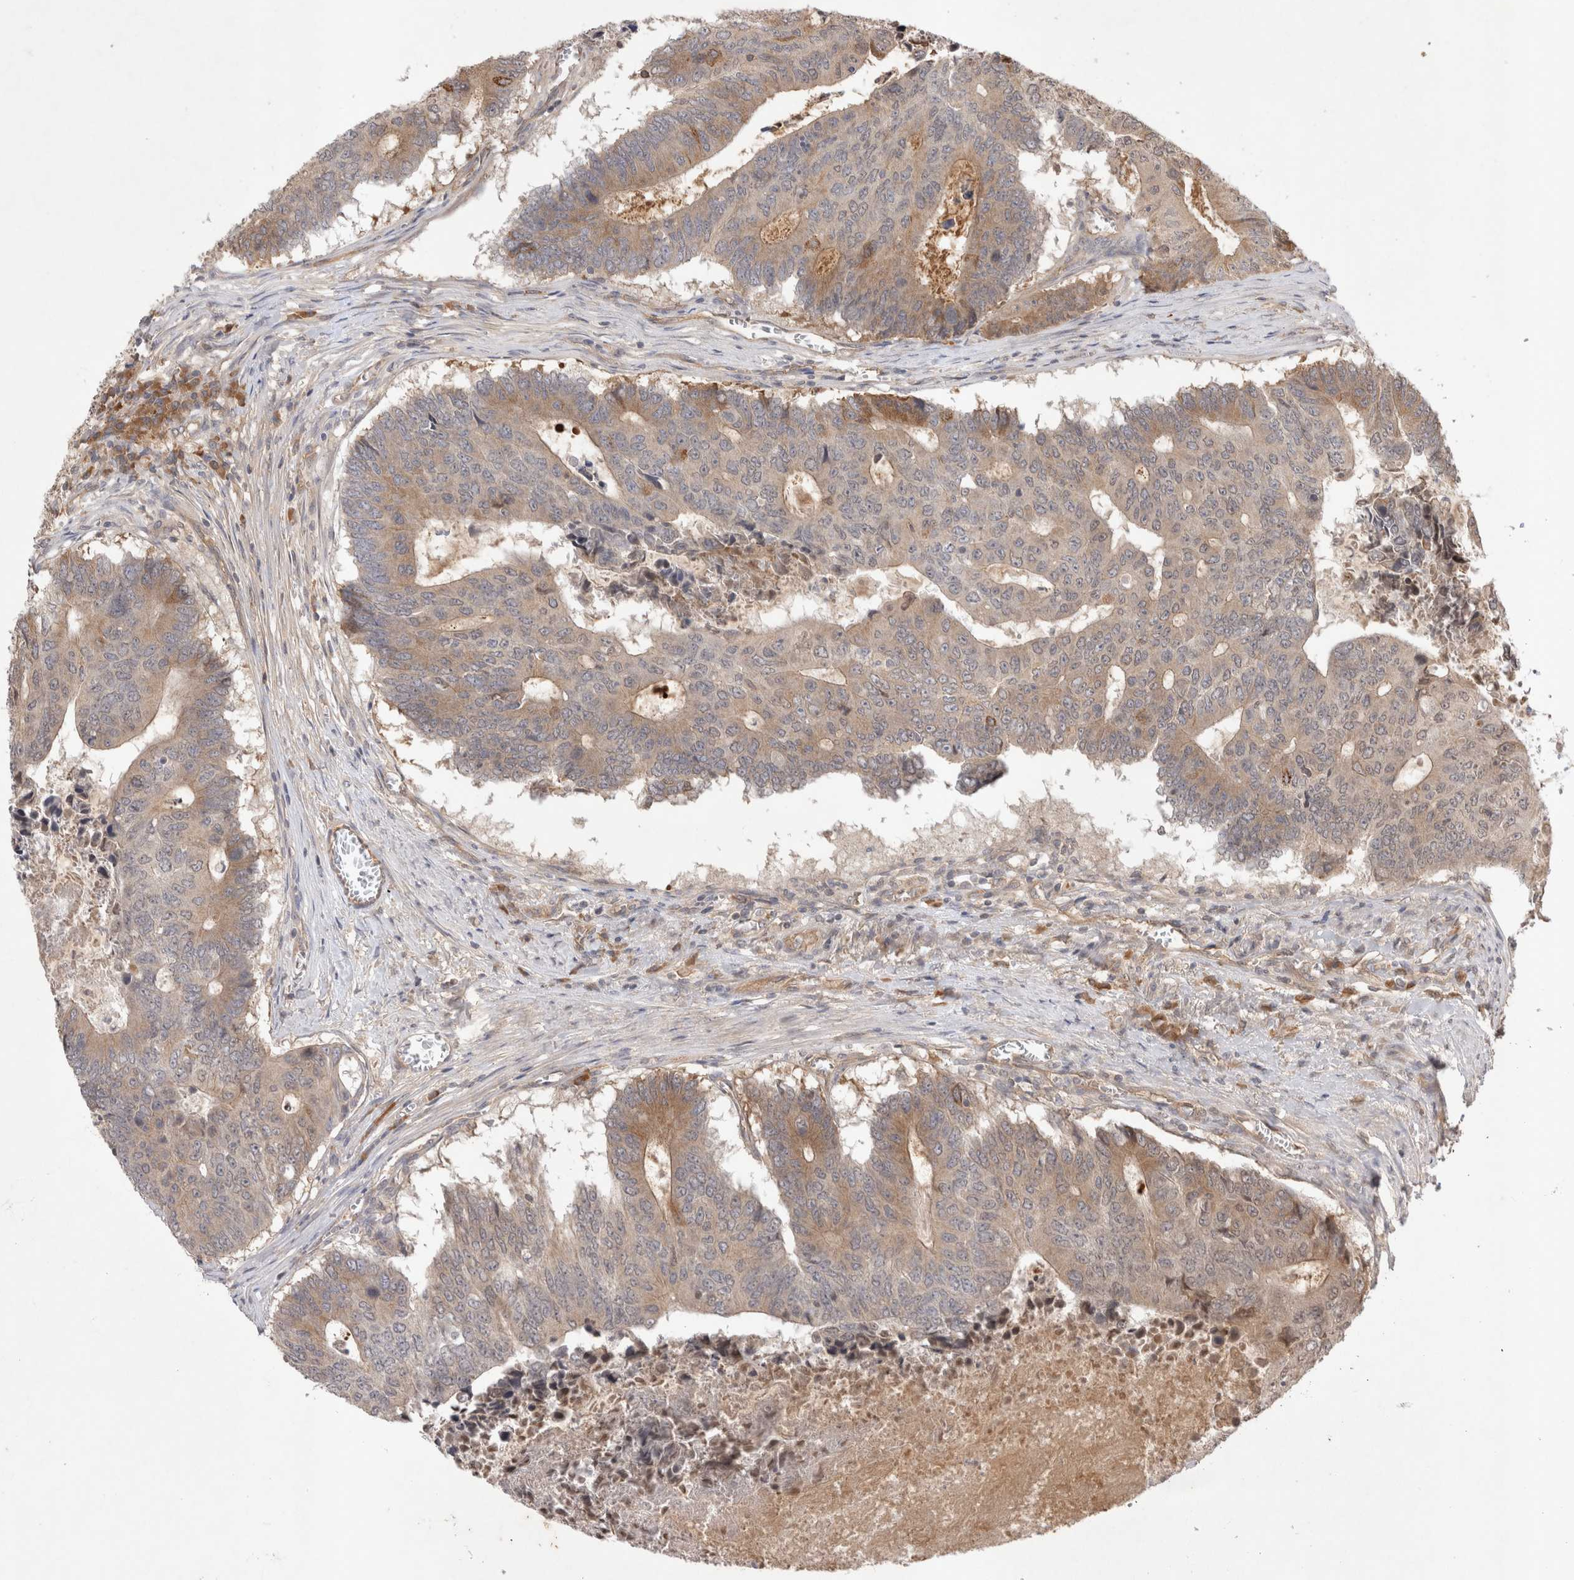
{"staining": {"intensity": "weak", "quantity": ">75%", "location": "cytoplasmic/membranous"}, "tissue": "colorectal cancer", "cell_type": "Tumor cells", "image_type": "cancer", "snomed": [{"axis": "morphology", "description": "Adenocarcinoma, NOS"}, {"axis": "topography", "description": "Colon"}], "caption": "The image demonstrates a brown stain indicating the presence of a protein in the cytoplasmic/membranous of tumor cells in colorectal cancer. (brown staining indicates protein expression, while blue staining denotes nuclei).", "gene": "YES1", "patient": {"sex": "male", "age": 87}}